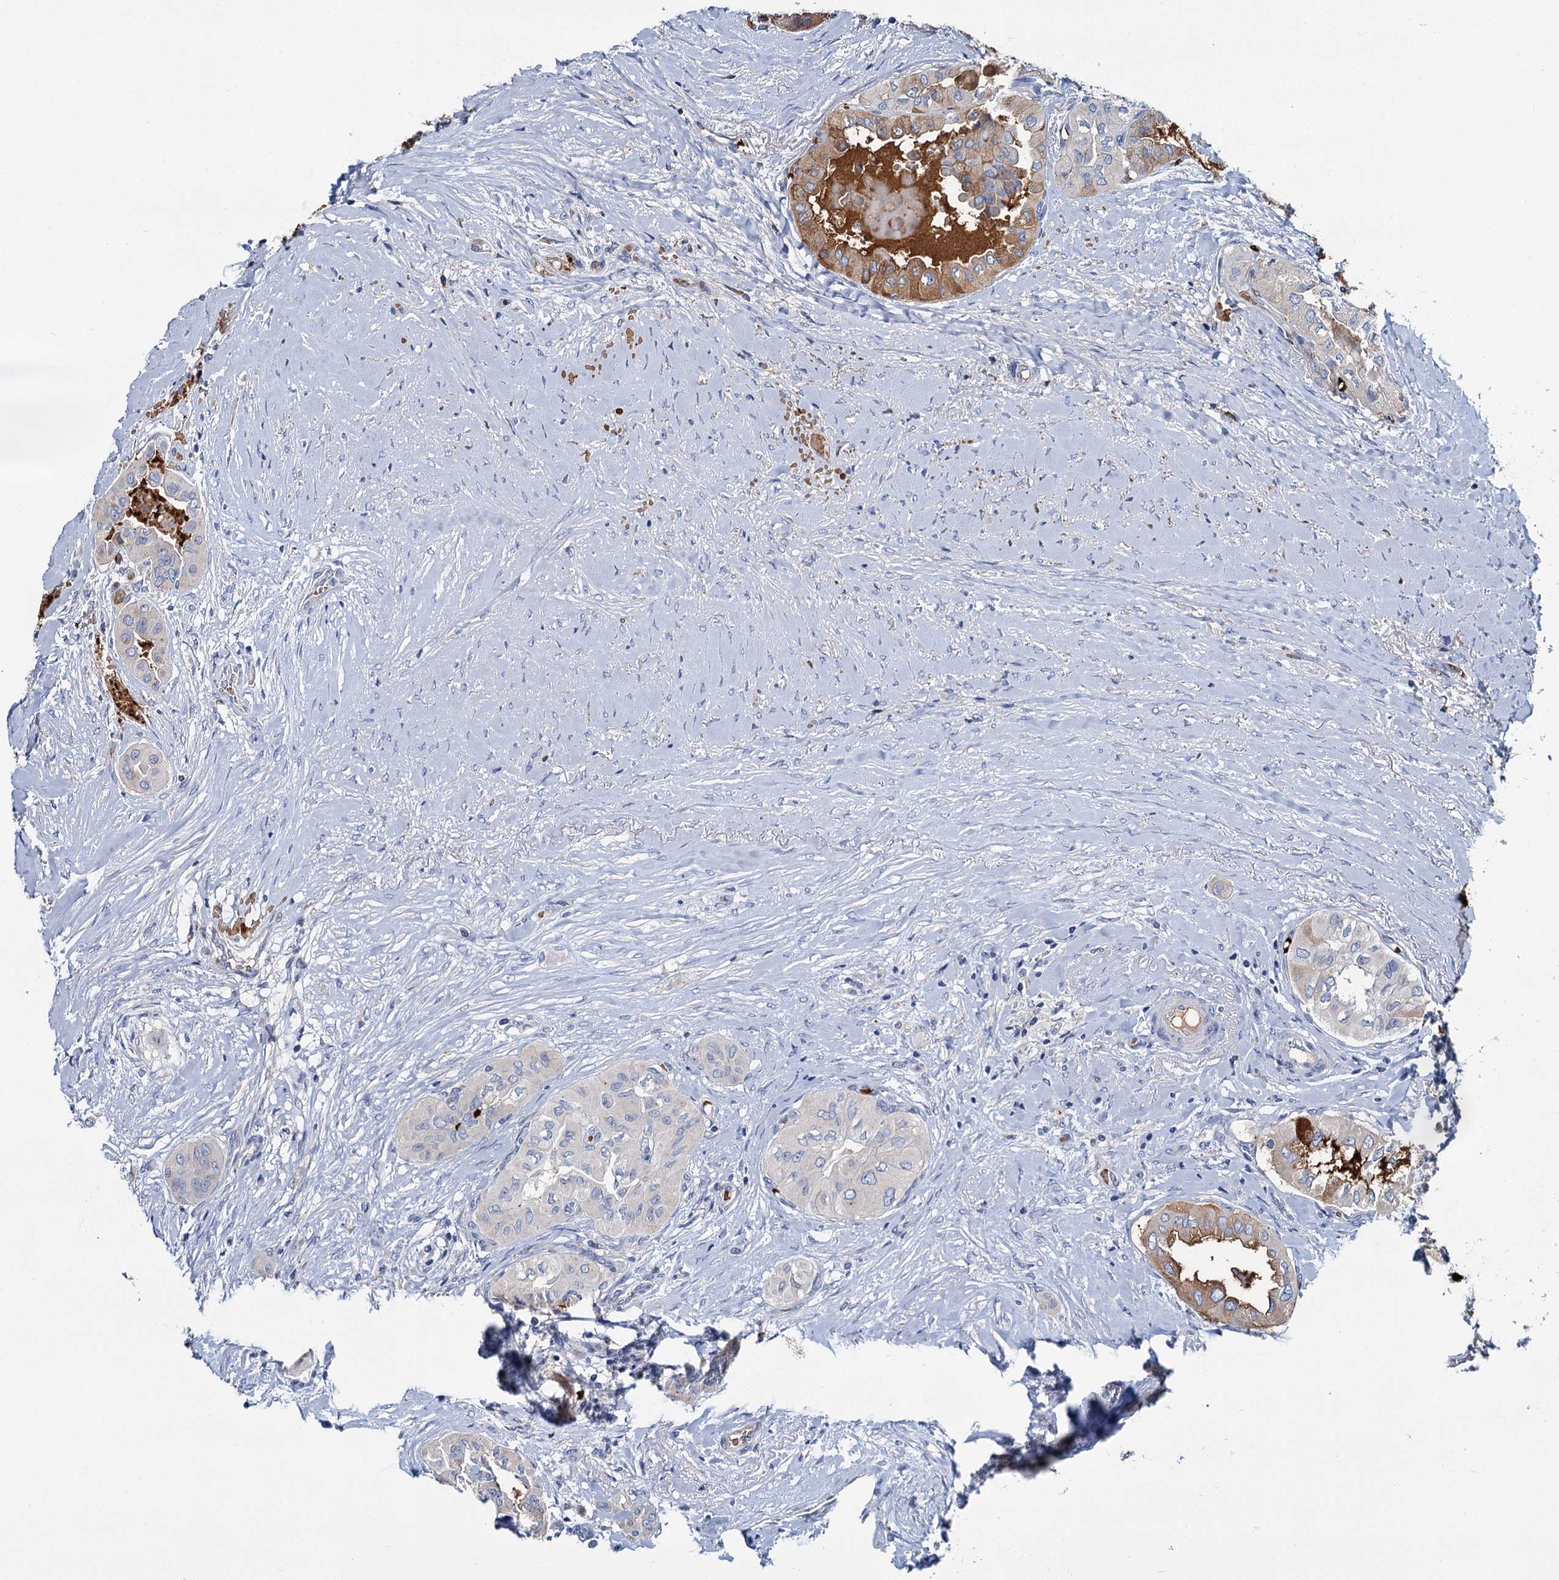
{"staining": {"intensity": "moderate", "quantity": "<25%", "location": "cytoplasmic/membranous"}, "tissue": "thyroid cancer", "cell_type": "Tumor cells", "image_type": "cancer", "snomed": [{"axis": "morphology", "description": "Papillary adenocarcinoma, NOS"}, {"axis": "topography", "description": "Thyroid gland"}], "caption": "Thyroid papillary adenocarcinoma stained with a brown dye displays moderate cytoplasmic/membranous positive staining in about <25% of tumor cells.", "gene": "ATG2A", "patient": {"sex": "female", "age": 59}}